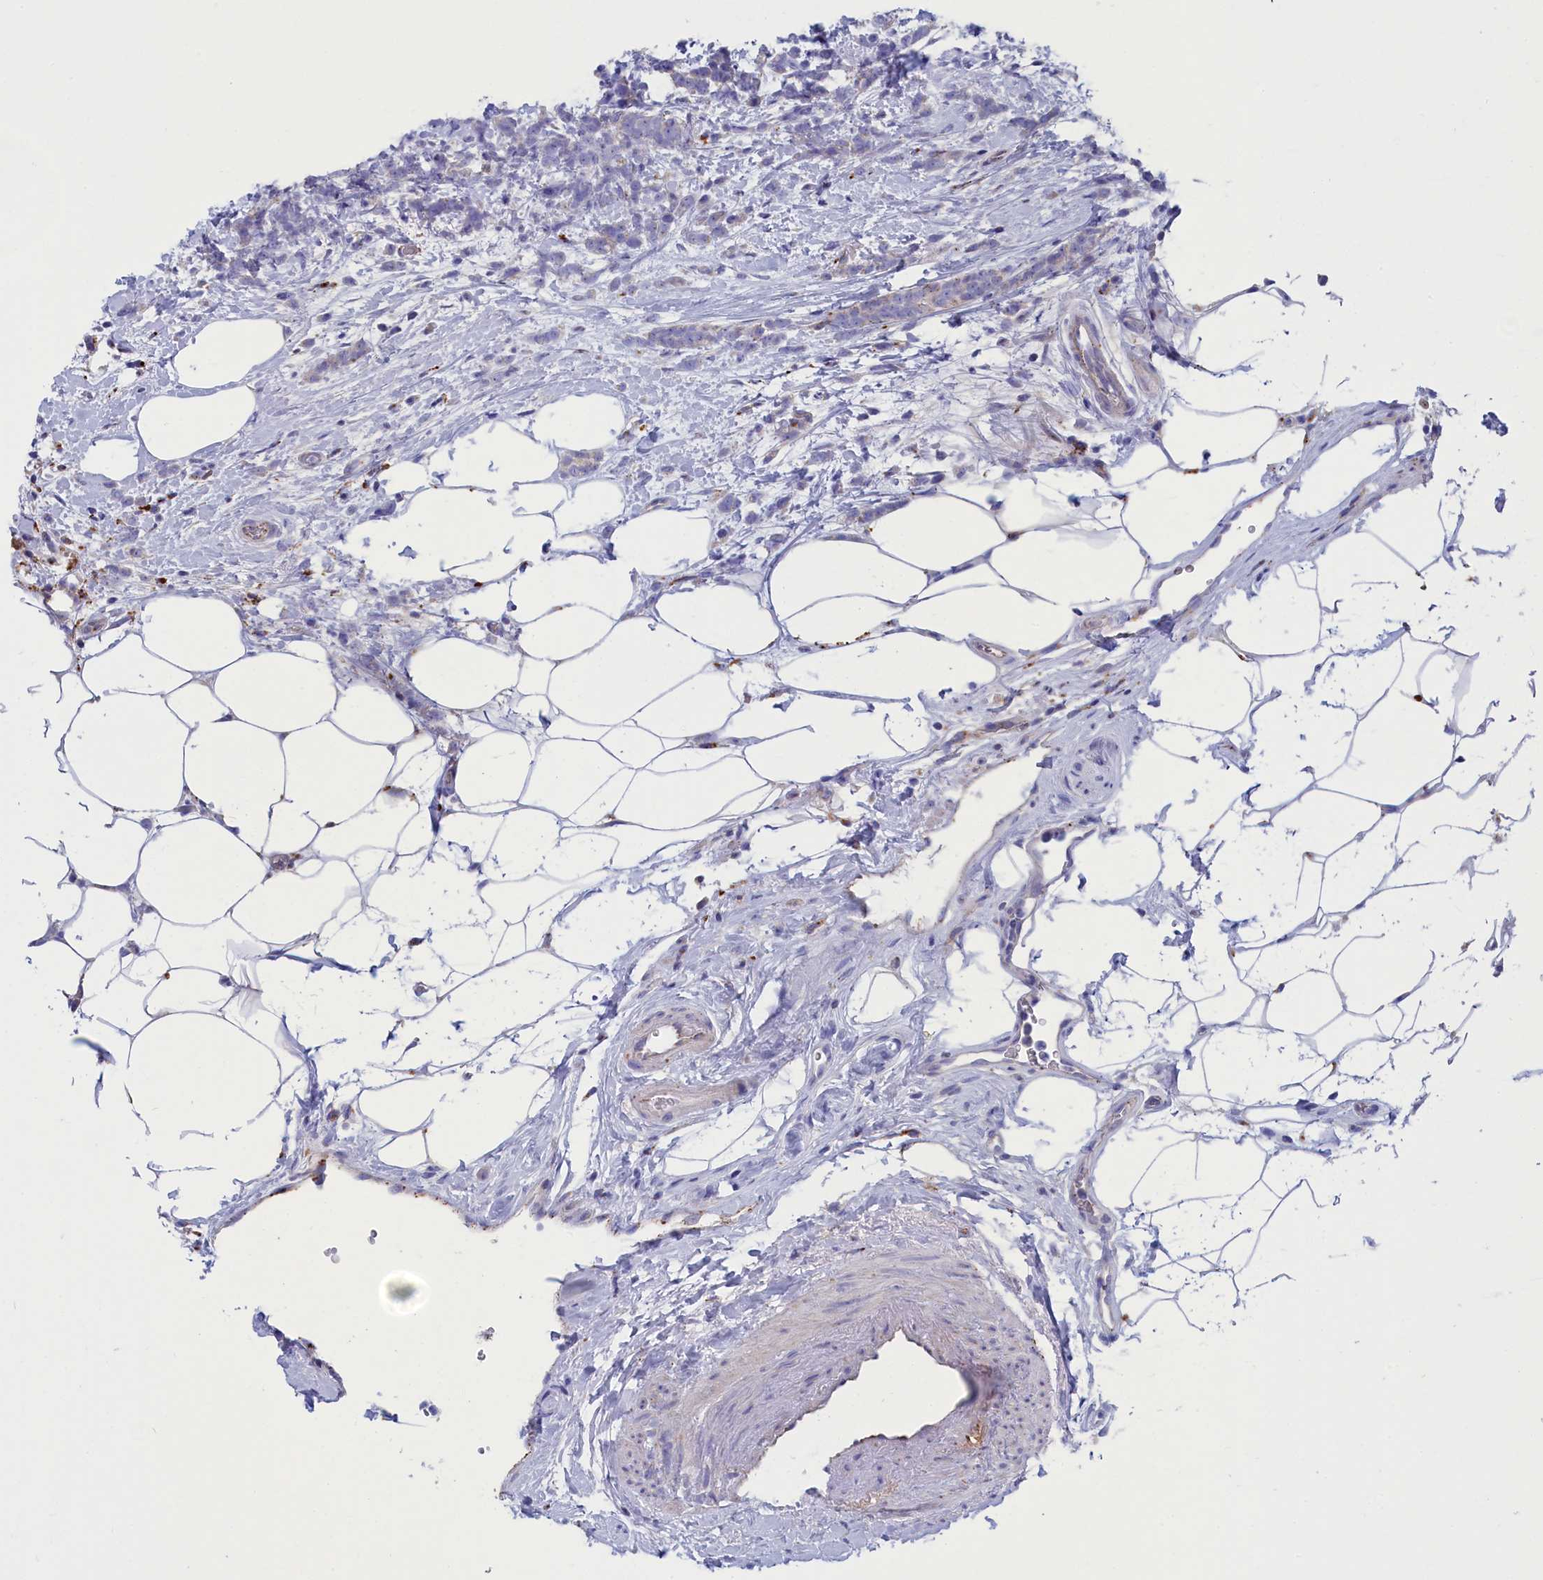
{"staining": {"intensity": "negative", "quantity": "none", "location": "none"}, "tissue": "breast cancer", "cell_type": "Tumor cells", "image_type": "cancer", "snomed": [{"axis": "morphology", "description": "Lobular carcinoma"}, {"axis": "topography", "description": "Breast"}], "caption": "DAB immunohistochemical staining of human breast lobular carcinoma shows no significant positivity in tumor cells.", "gene": "WDR6", "patient": {"sex": "female", "age": 58}}